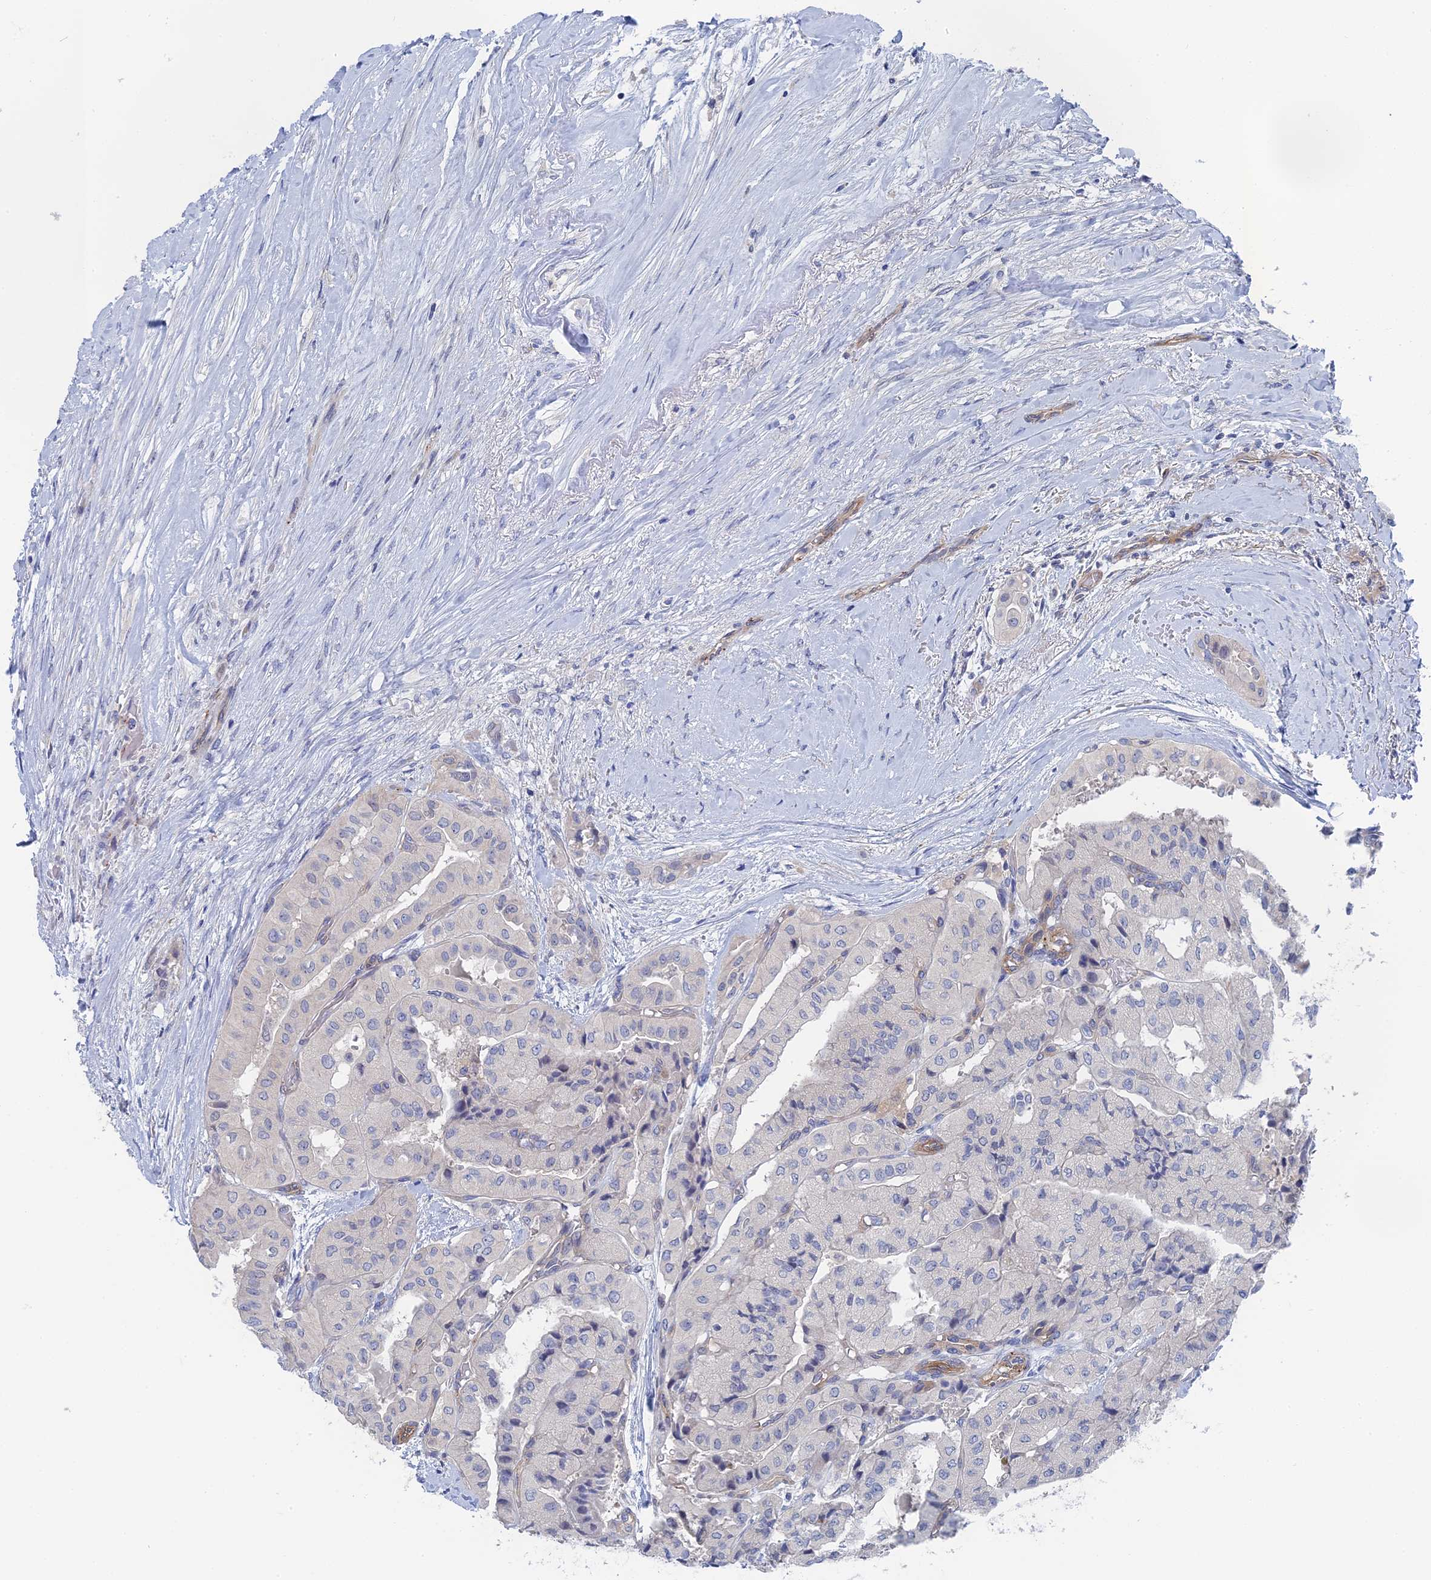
{"staining": {"intensity": "negative", "quantity": "none", "location": "none"}, "tissue": "thyroid cancer", "cell_type": "Tumor cells", "image_type": "cancer", "snomed": [{"axis": "morphology", "description": "Papillary adenocarcinoma, NOS"}, {"axis": "topography", "description": "Thyroid gland"}], "caption": "This is an immunohistochemistry (IHC) image of thyroid cancer (papillary adenocarcinoma). There is no staining in tumor cells.", "gene": "MTHFSD", "patient": {"sex": "female", "age": 59}}